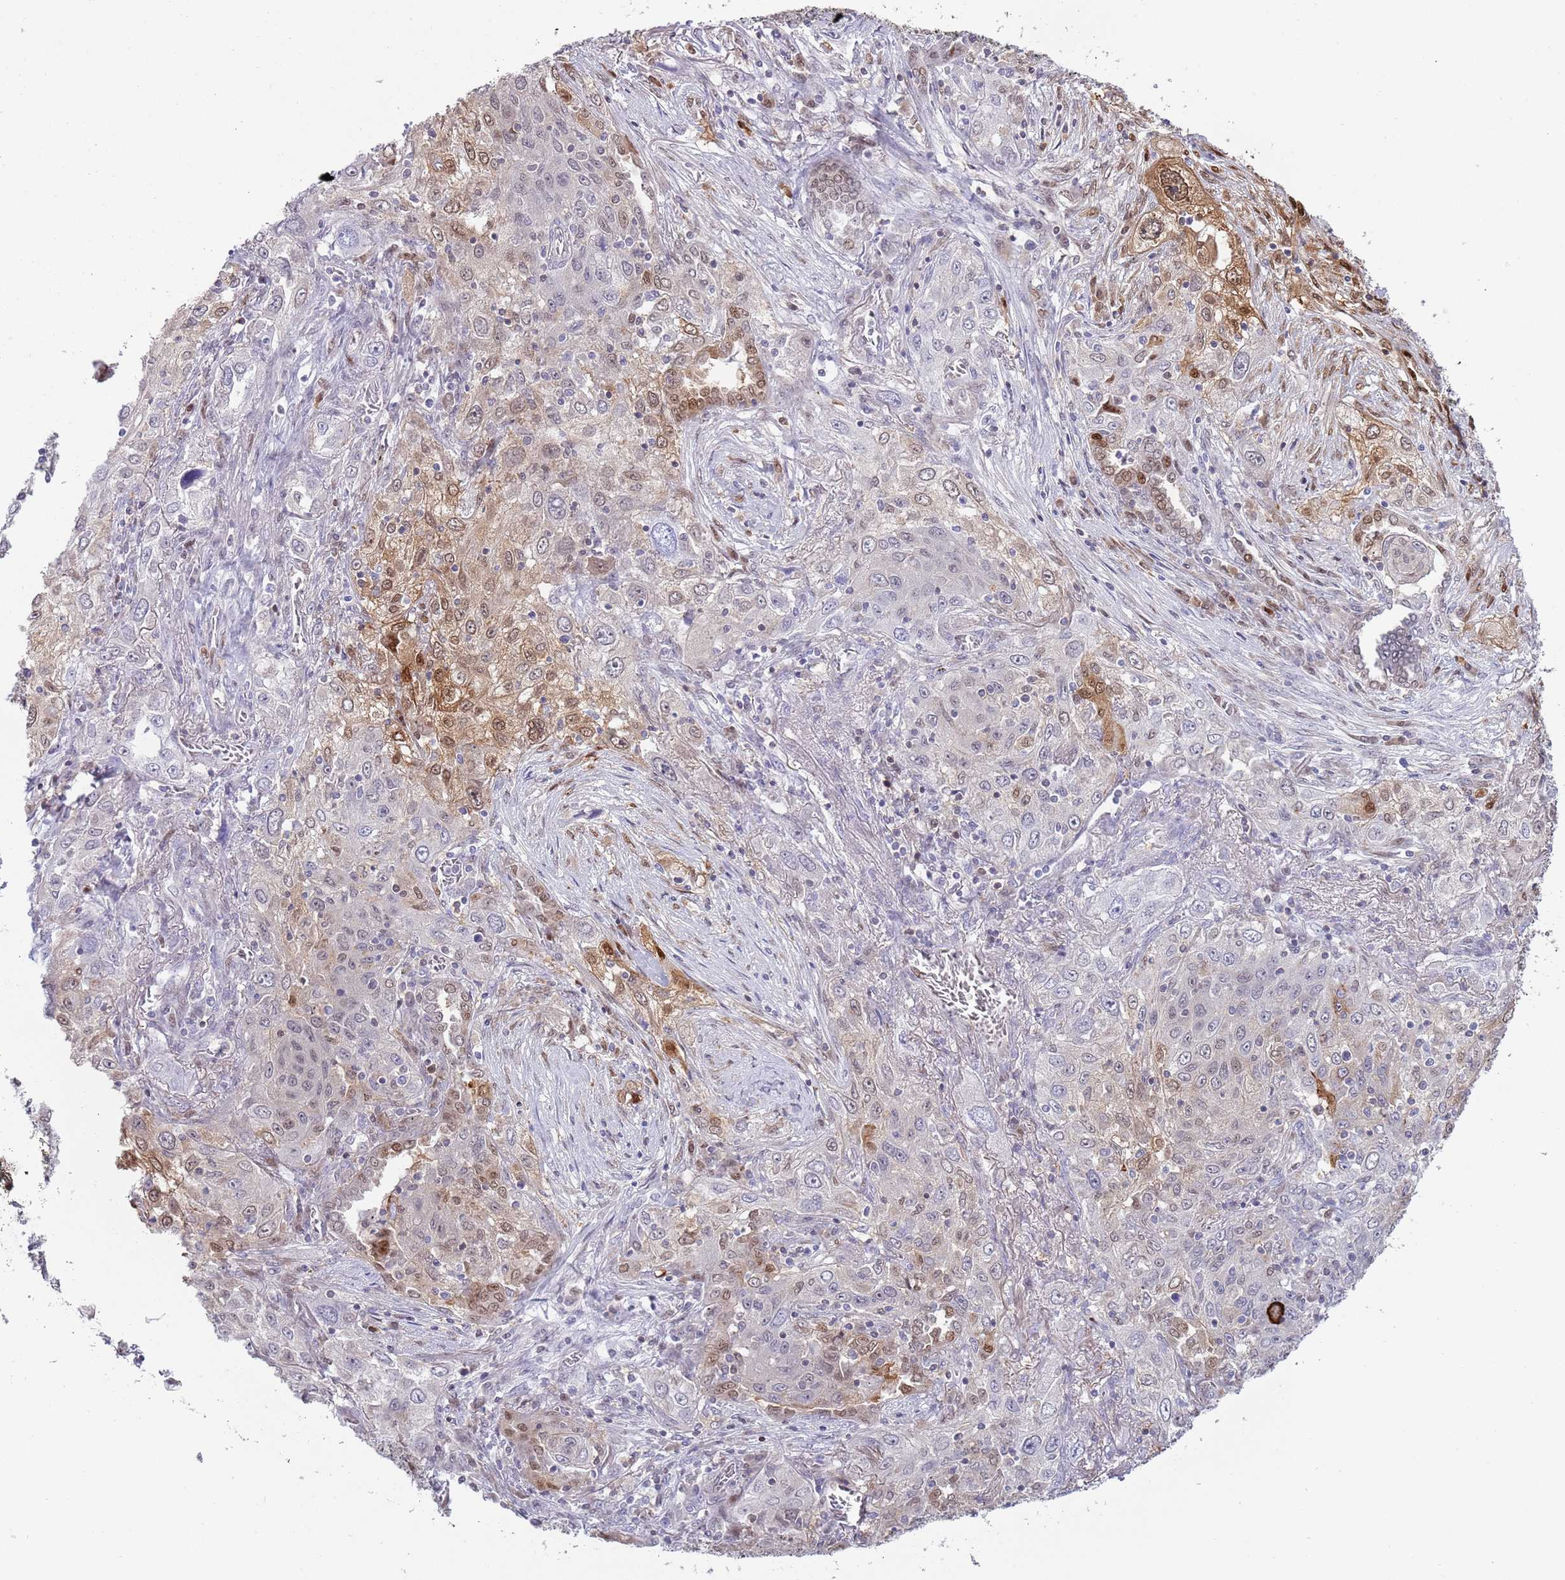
{"staining": {"intensity": "moderate", "quantity": "<25%", "location": "cytoplasmic/membranous,nuclear"}, "tissue": "lung cancer", "cell_type": "Tumor cells", "image_type": "cancer", "snomed": [{"axis": "morphology", "description": "Squamous cell carcinoma, NOS"}, {"axis": "topography", "description": "Lung"}], "caption": "This photomicrograph exhibits lung squamous cell carcinoma stained with immunohistochemistry to label a protein in brown. The cytoplasmic/membranous and nuclear of tumor cells show moderate positivity for the protein. Nuclei are counter-stained blue.", "gene": "NBPF6", "patient": {"sex": "female", "age": 69}}